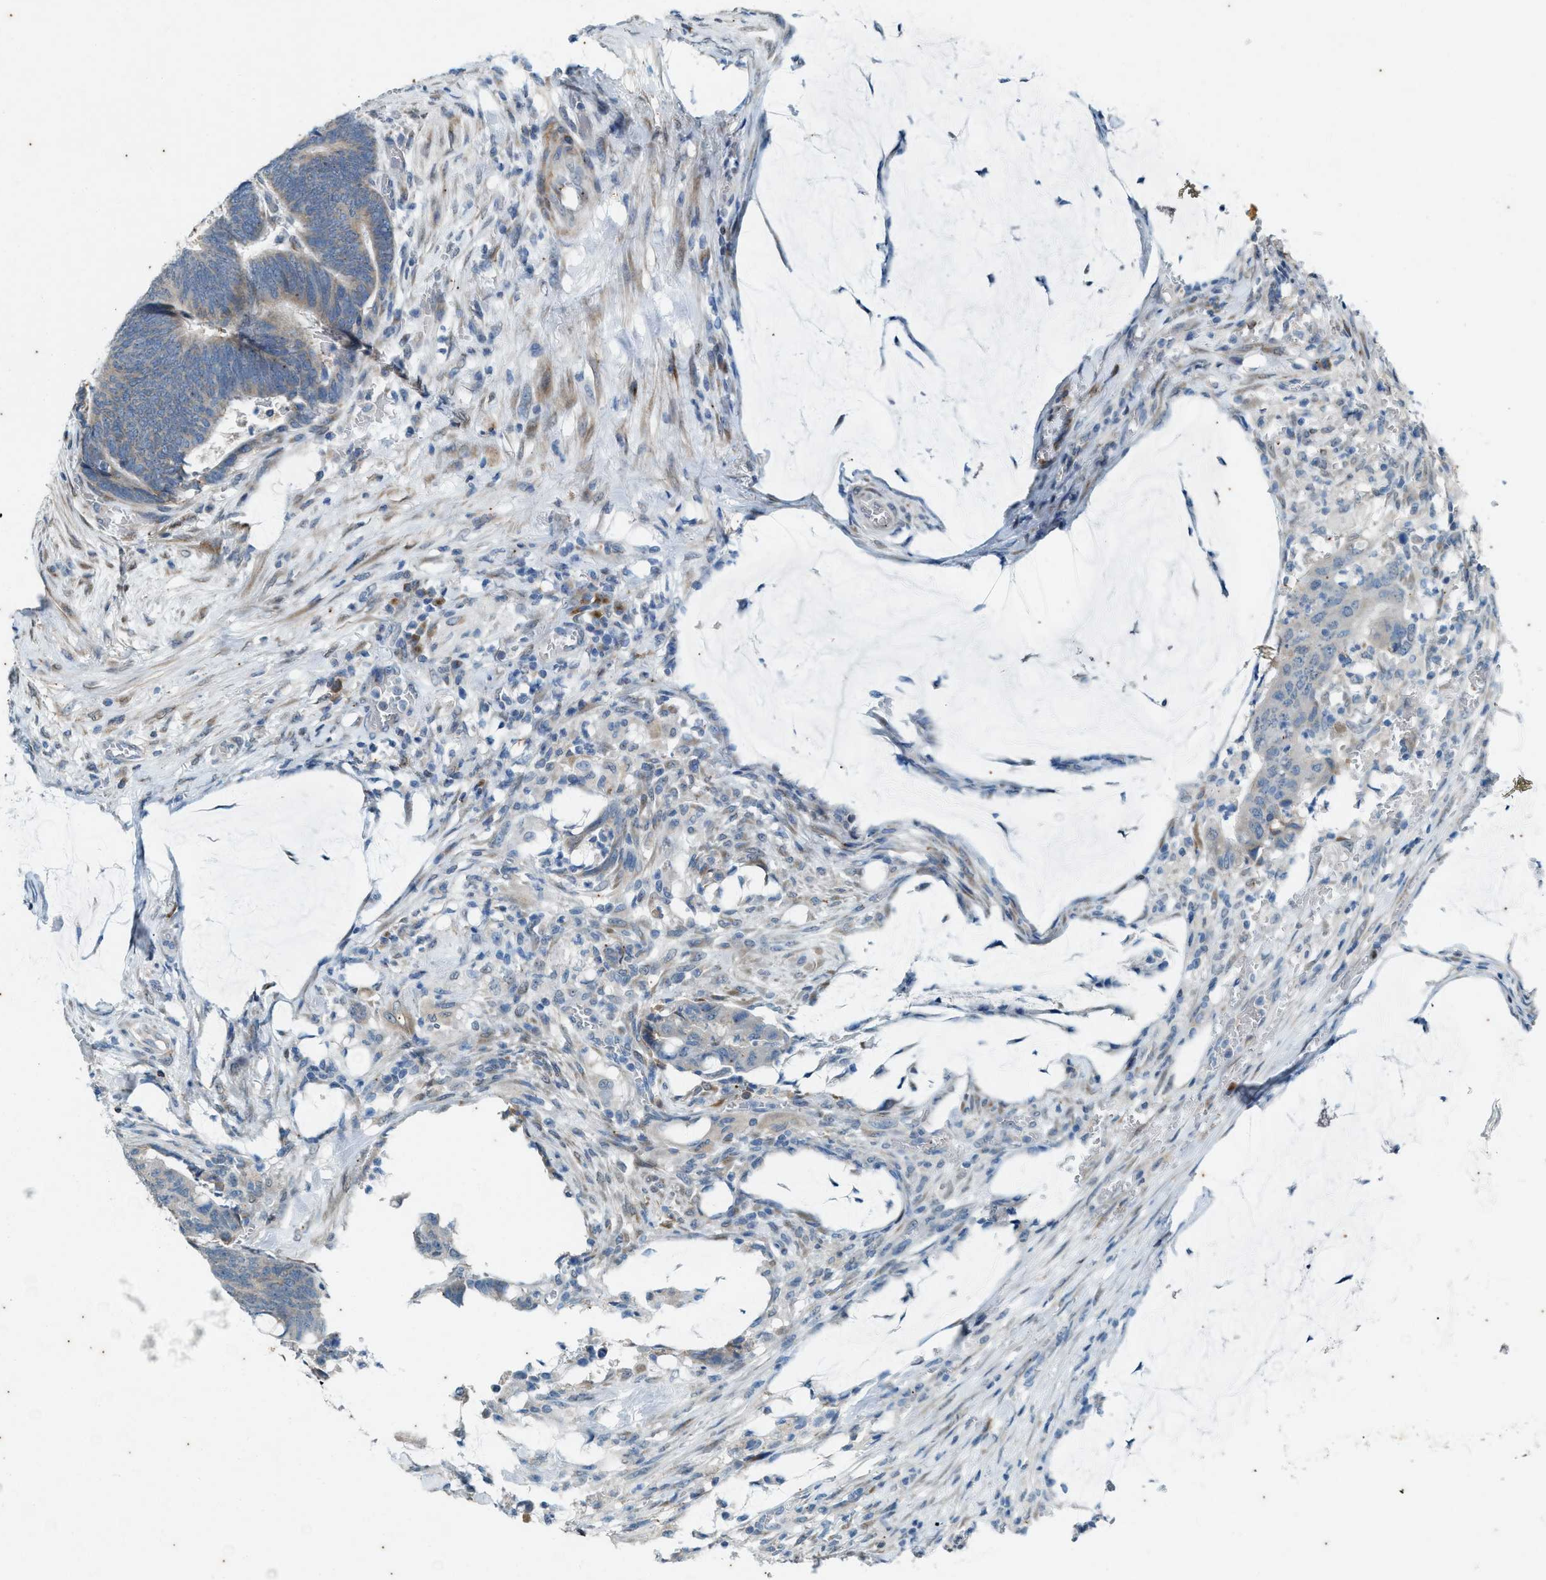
{"staining": {"intensity": "negative", "quantity": "none", "location": "none"}, "tissue": "colorectal cancer", "cell_type": "Tumor cells", "image_type": "cancer", "snomed": [{"axis": "morphology", "description": "Normal tissue, NOS"}, {"axis": "morphology", "description": "Adenocarcinoma, NOS"}, {"axis": "topography", "description": "Rectum"}, {"axis": "topography", "description": "Peripheral nerve tissue"}], "caption": "IHC image of neoplastic tissue: human colorectal cancer (adenocarcinoma) stained with DAB shows no significant protein expression in tumor cells.", "gene": "CHPF2", "patient": {"sex": "male", "age": 92}}